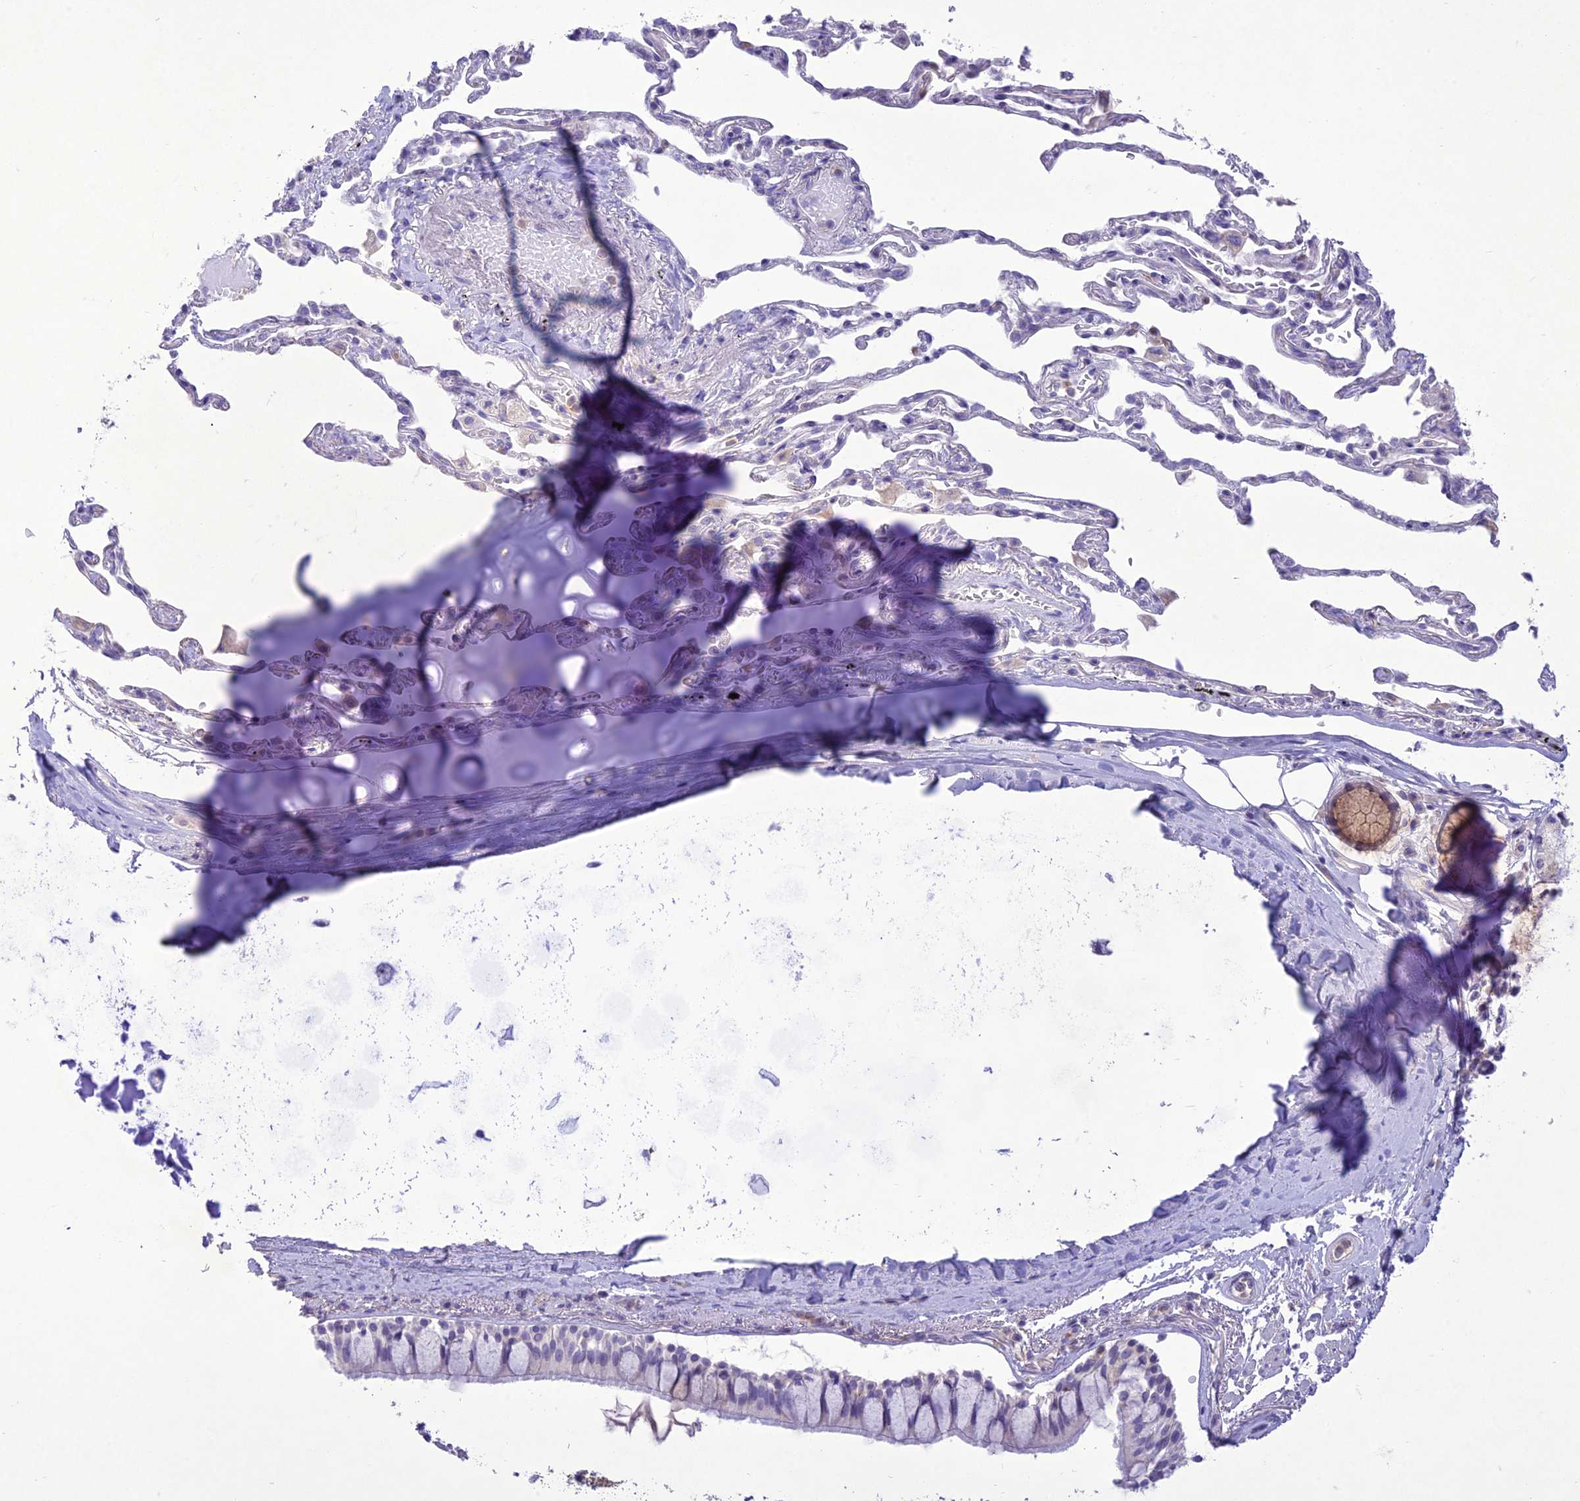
{"staining": {"intensity": "weak", "quantity": "<25%", "location": "cytoplasmic/membranous"}, "tissue": "bronchus", "cell_type": "Respiratory epithelial cells", "image_type": "normal", "snomed": [{"axis": "morphology", "description": "Normal tissue, NOS"}, {"axis": "topography", "description": "Cartilage tissue"}], "caption": "Immunohistochemistry photomicrograph of unremarkable human bronchus stained for a protein (brown), which exhibits no positivity in respiratory epithelial cells.", "gene": "SLC13A5", "patient": {"sex": "male", "age": 63}}